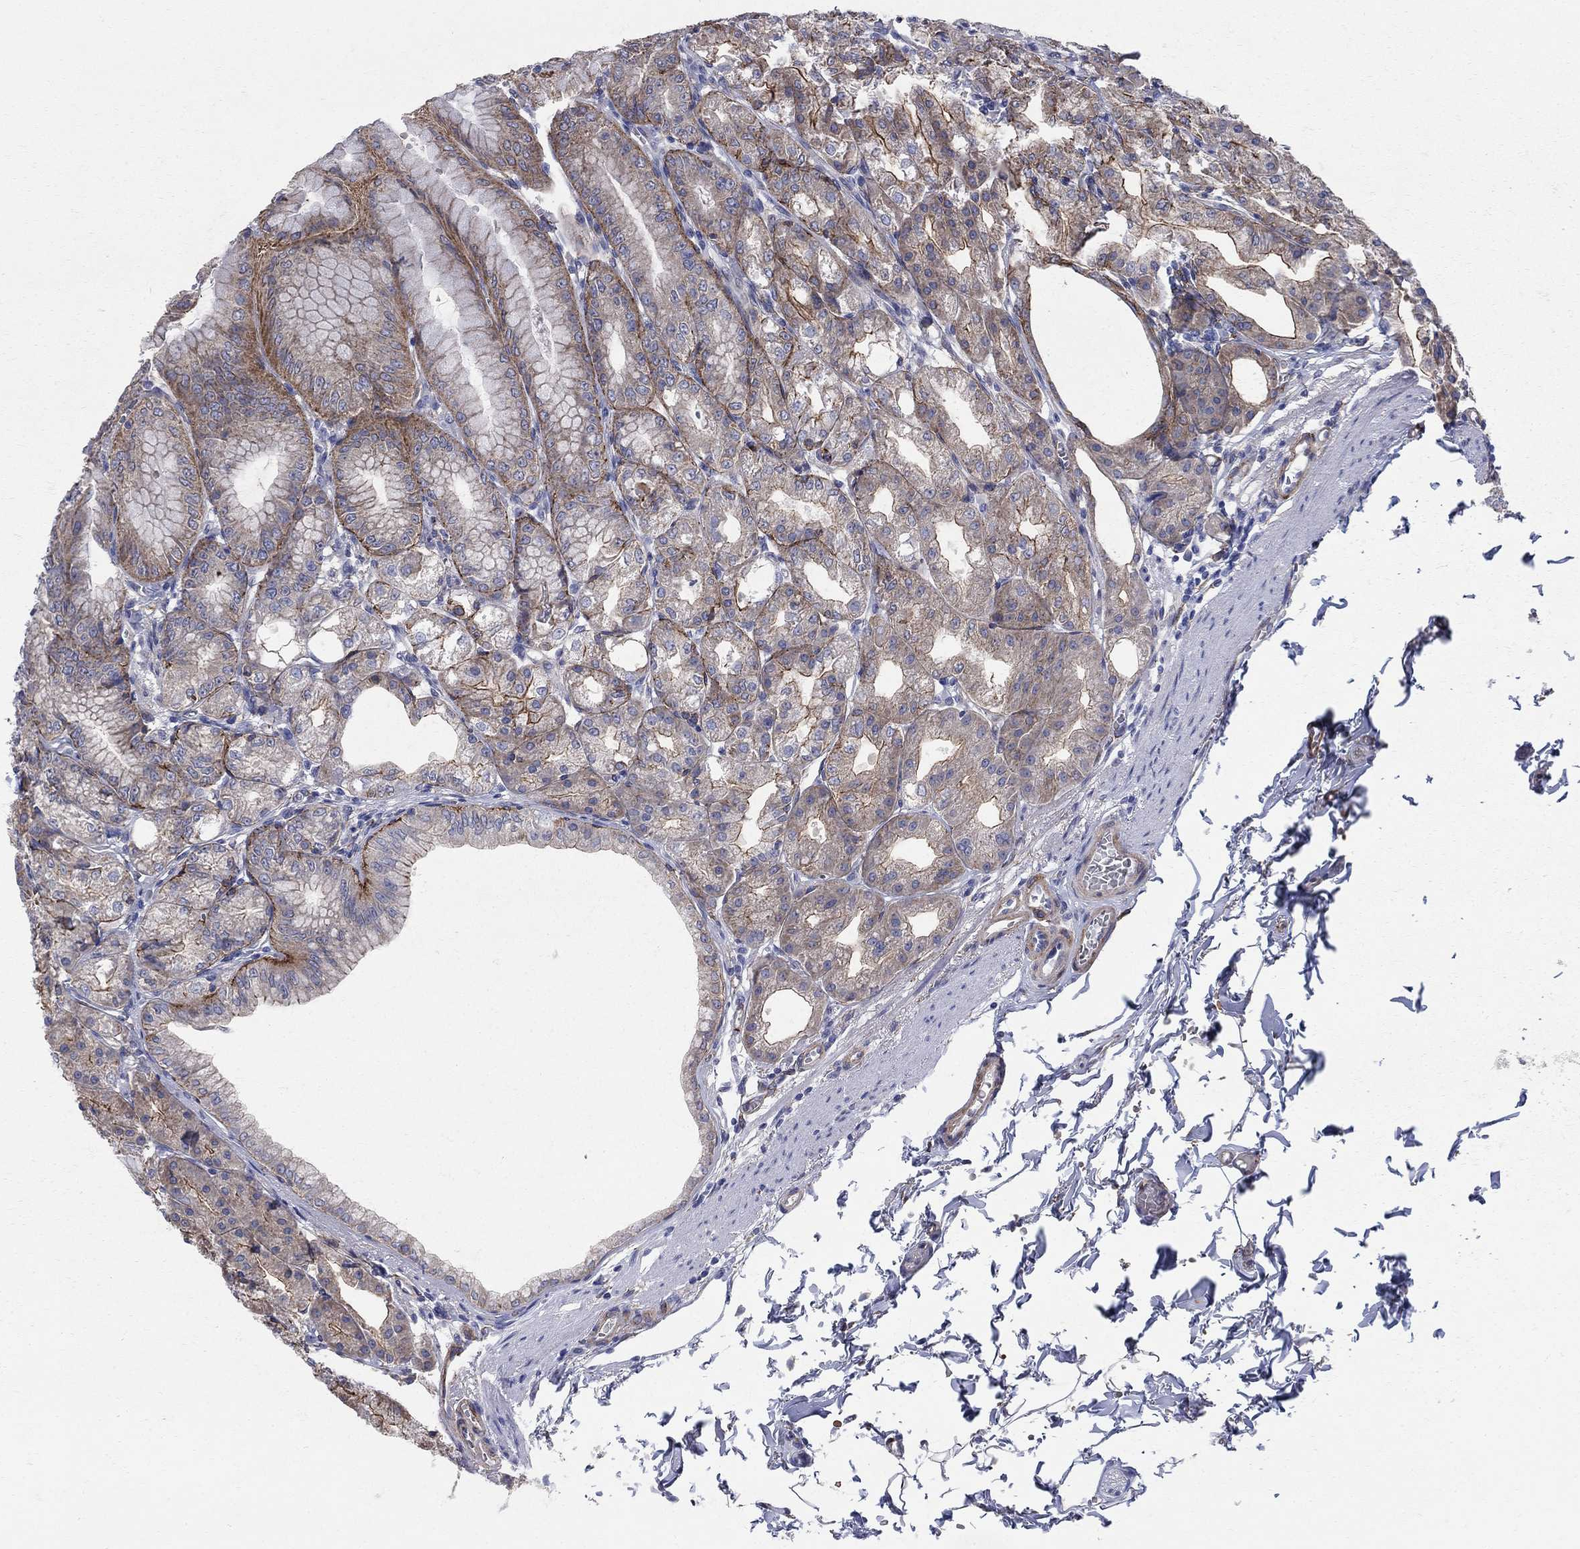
{"staining": {"intensity": "moderate", "quantity": "<25%", "location": "cytoplasmic/membranous"}, "tissue": "stomach", "cell_type": "Glandular cells", "image_type": "normal", "snomed": [{"axis": "morphology", "description": "Normal tissue, NOS"}, {"axis": "topography", "description": "Stomach"}], "caption": "Immunohistochemical staining of benign stomach exhibits low levels of moderate cytoplasmic/membranous expression in about <25% of glandular cells. Ihc stains the protein in brown and the nuclei are stained blue.", "gene": "SEPTIN8", "patient": {"sex": "male", "age": 71}}